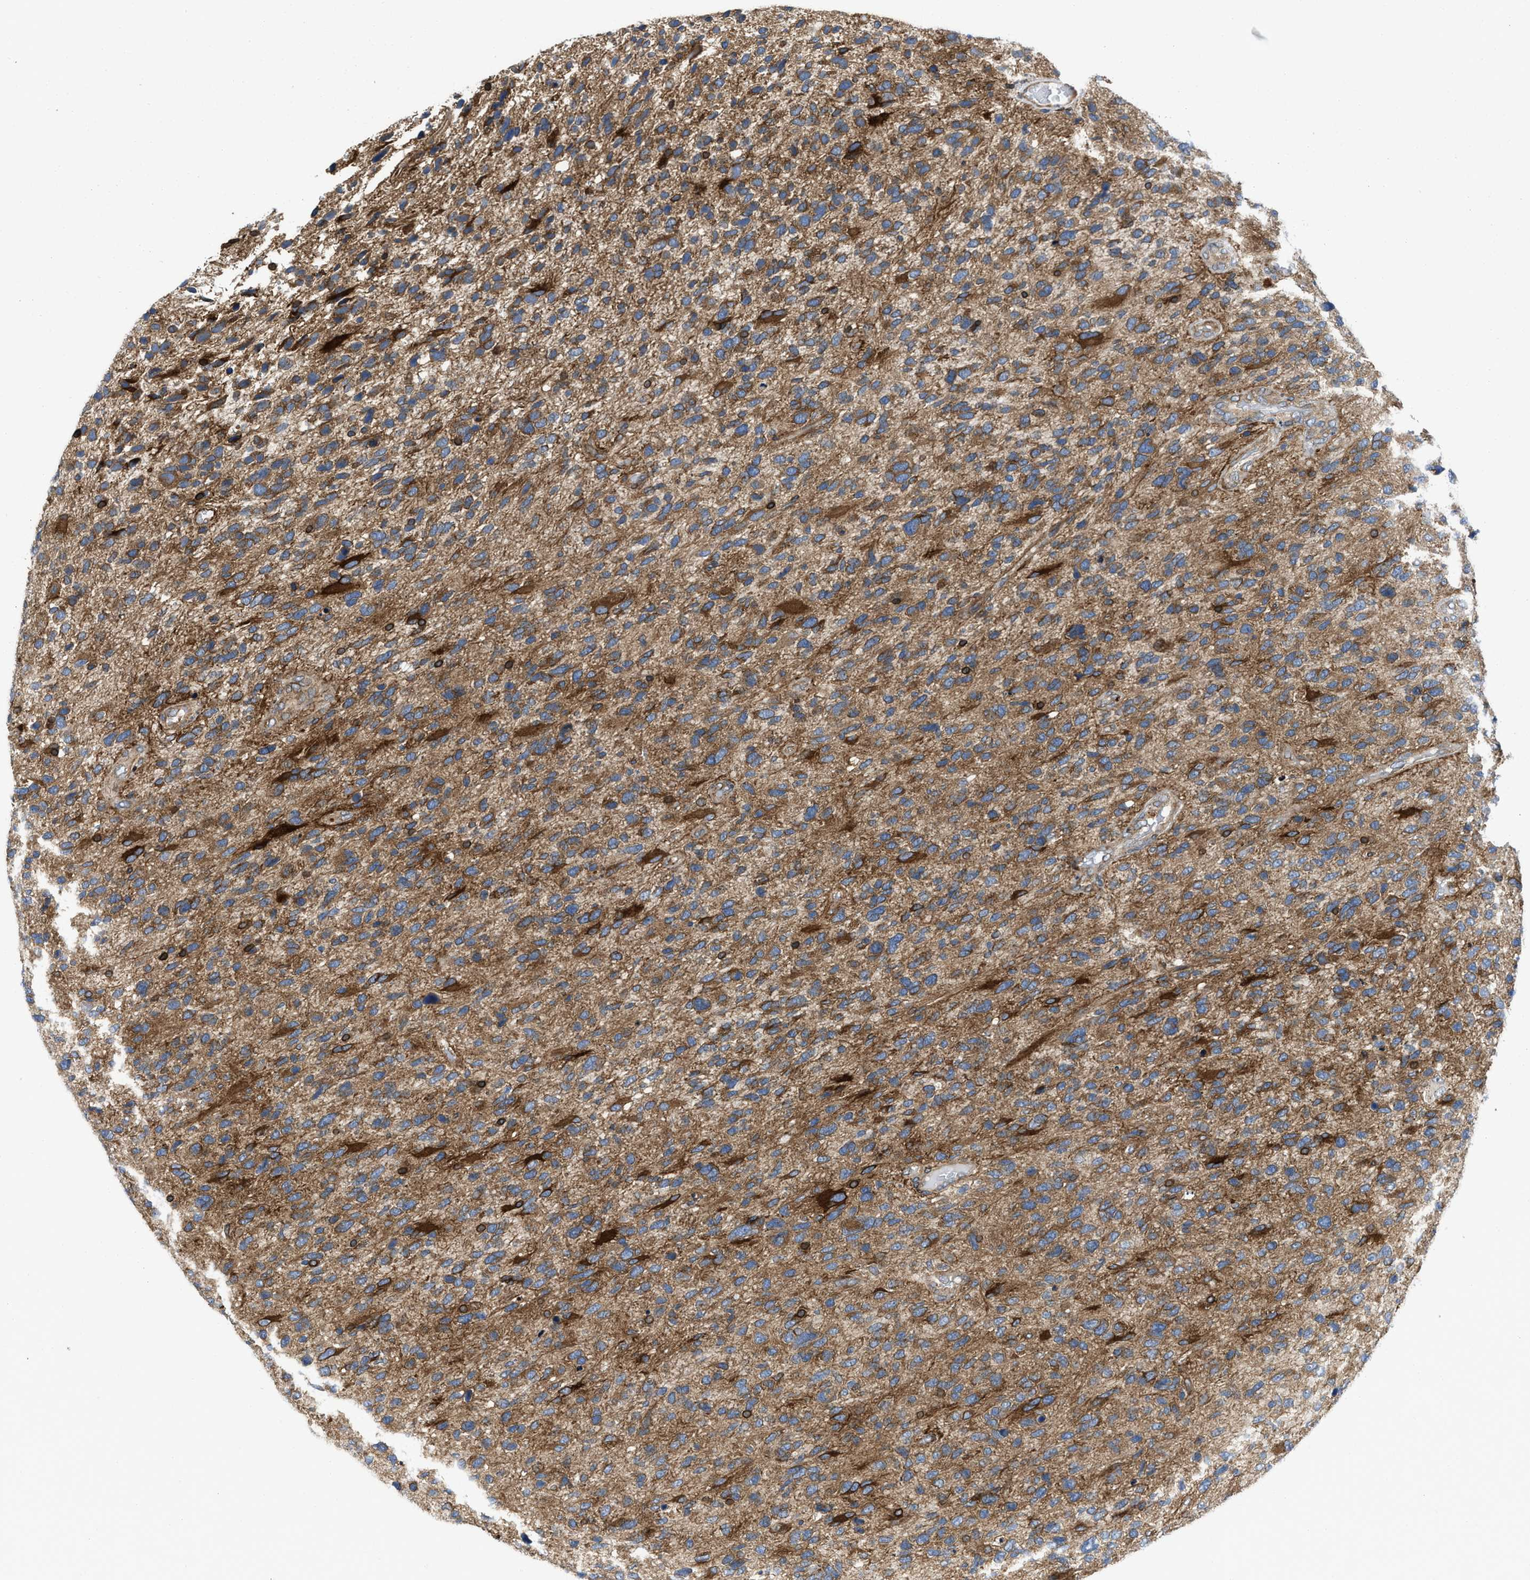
{"staining": {"intensity": "moderate", "quantity": ">75%", "location": "cytoplasmic/membranous"}, "tissue": "glioma", "cell_type": "Tumor cells", "image_type": "cancer", "snomed": [{"axis": "morphology", "description": "Glioma, malignant, High grade"}, {"axis": "topography", "description": "Brain"}], "caption": "Glioma stained with a brown dye demonstrates moderate cytoplasmic/membranous positive positivity in approximately >75% of tumor cells.", "gene": "ERLIN2", "patient": {"sex": "female", "age": 58}}